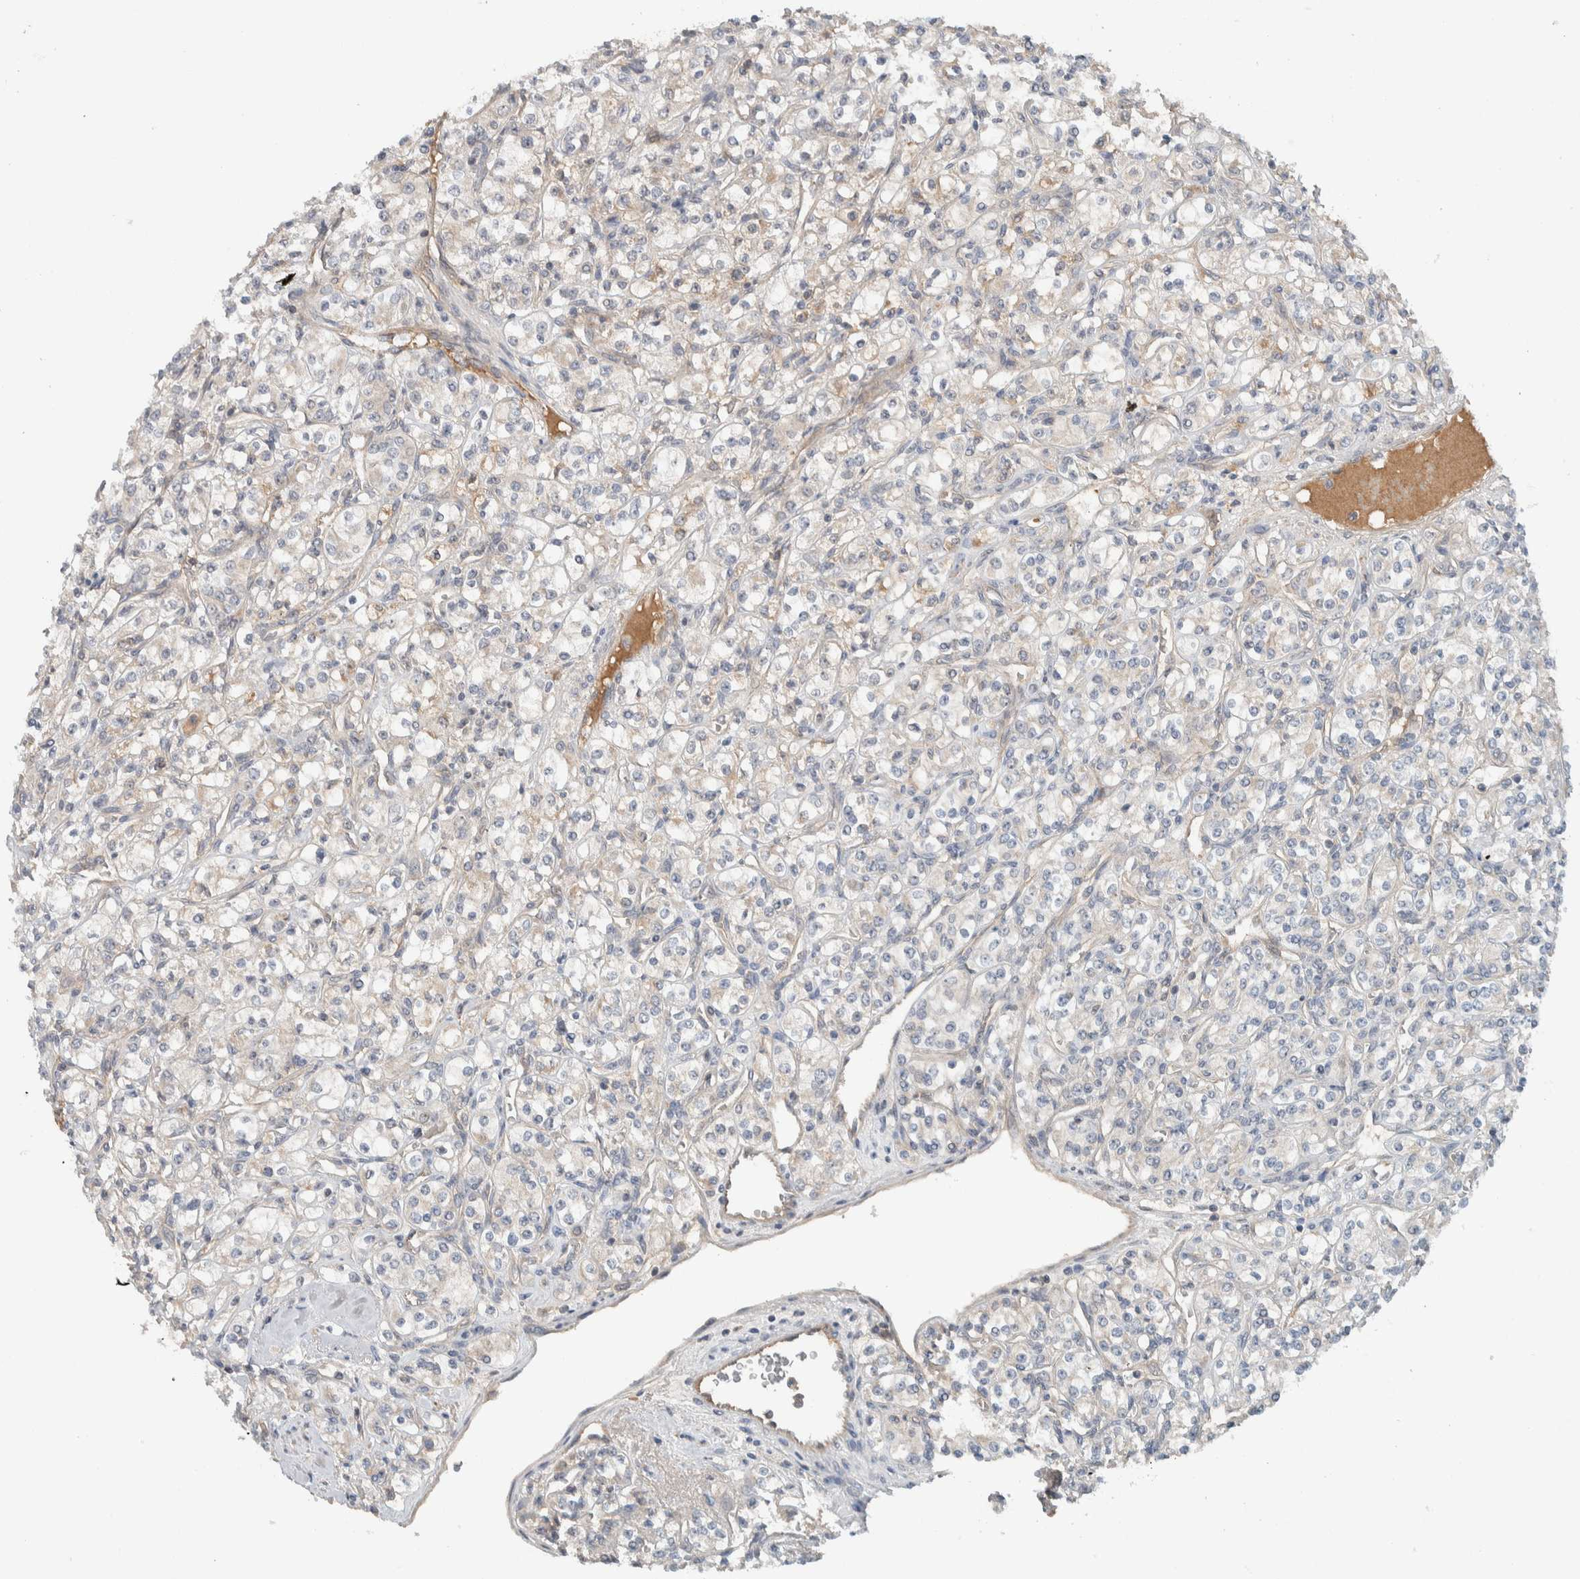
{"staining": {"intensity": "negative", "quantity": "none", "location": "none"}, "tissue": "renal cancer", "cell_type": "Tumor cells", "image_type": "cancer", "snomed": [{"axis": "morphology", "description": "Adenocarcinoma, NOS"}, {"axis": "topography", "description": "Kidney"}], "caption": "Immunohistochemistry photomicrograph of human renal adenocarcinoma stained for a protein (brown), which displays no staining in tumor cells. (Brightfield microscopy of DAB (3,3'-diaminobenzidine) immunohistochemistry (IHC) at high magnification).", "gene": "ARMC7", "patient": {"sex": "male", "age": 77}}